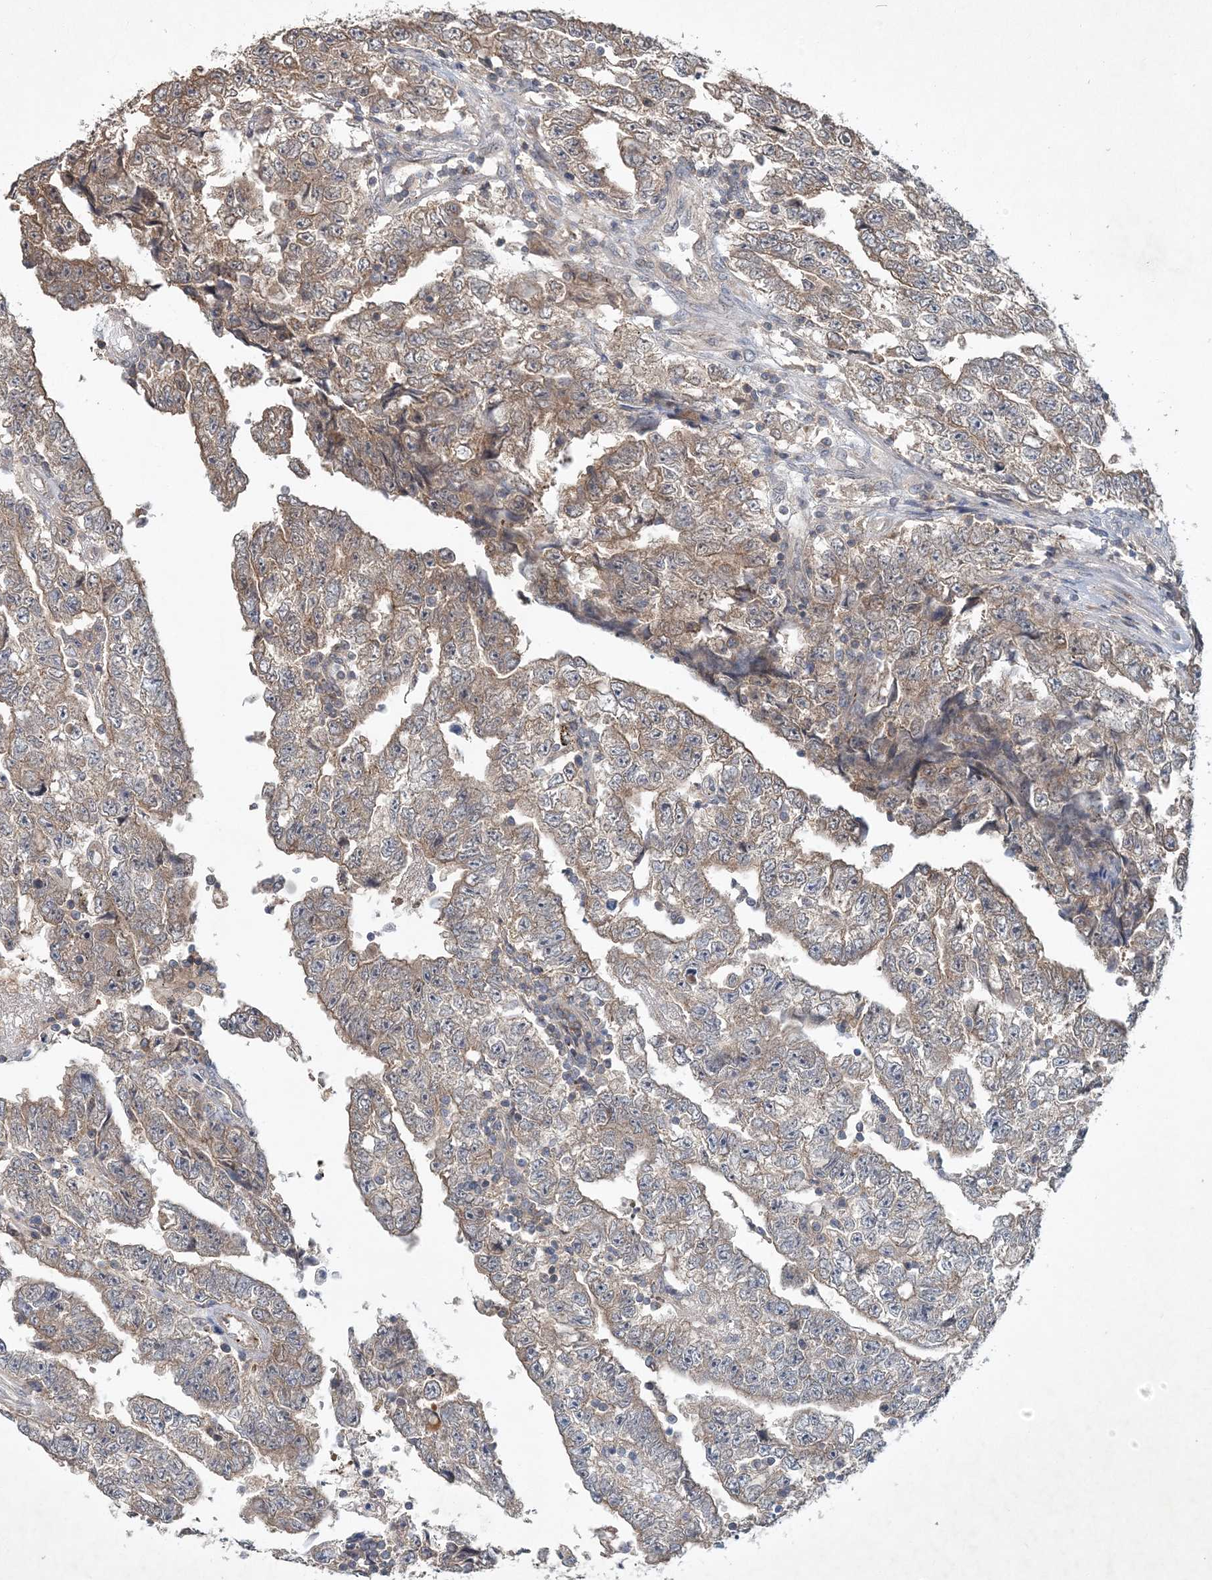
{"staining": {"intensity": "weak", "quantity": ">75%", "location": "cytoplasmic/membranous"}, "tissue": "testis cancer", "cell_type": "Tumor cells", "image_type": "cancer", "snomed": [{"axis": "morphology", "description": "Carcinoma, Embryonal, NOS"}, {"axis": "topography", "description": "Testis"}], "caption": "Tumor cells exhibit low levels of weak cytoplasmic/membranous positivity in approximately >75% of cells in human testis cancer (embryonal carcinoma).", "gene": "RNF25", "patient": {"sex": "male", "age": 25}}